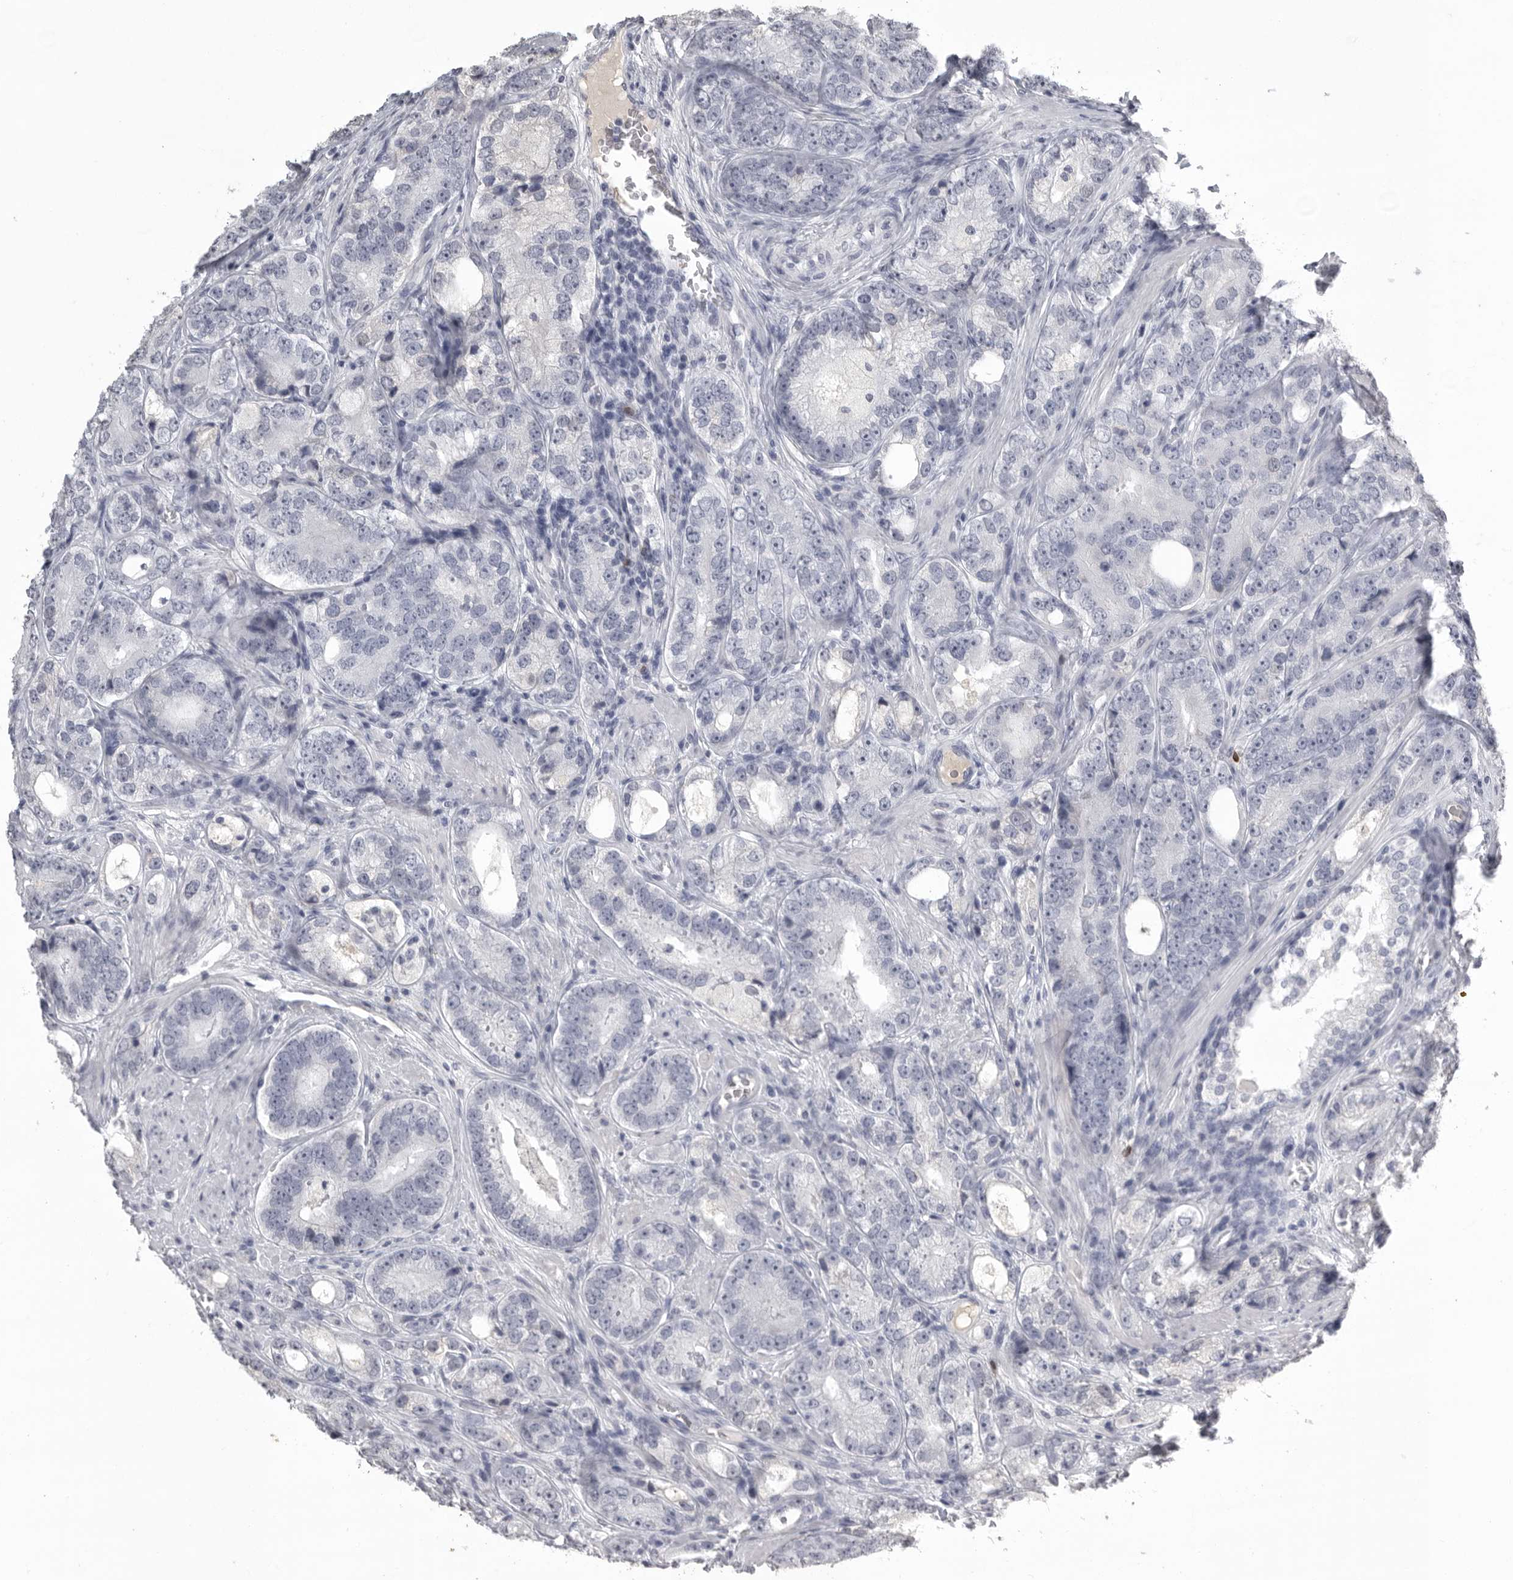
{"staining": {"intensity": "negative", "quantity": "none", "location": "none"}, "tissue": "prostate cancer", "cell_type": "Tumor cells", "image_type": "cancer", "snomed": [{"axis": "morphology", "description": "Adenocarcinoma, High grade"}, {"axis": "topography", "description": "Prostate"}], "caption": "Immunohistochemical staining of human high-grade adenocarcinoma (prostate) shows no significant staining in tumor cells.", "gene": "GNLY", "patient": {"sex": "male", "age": 56}}